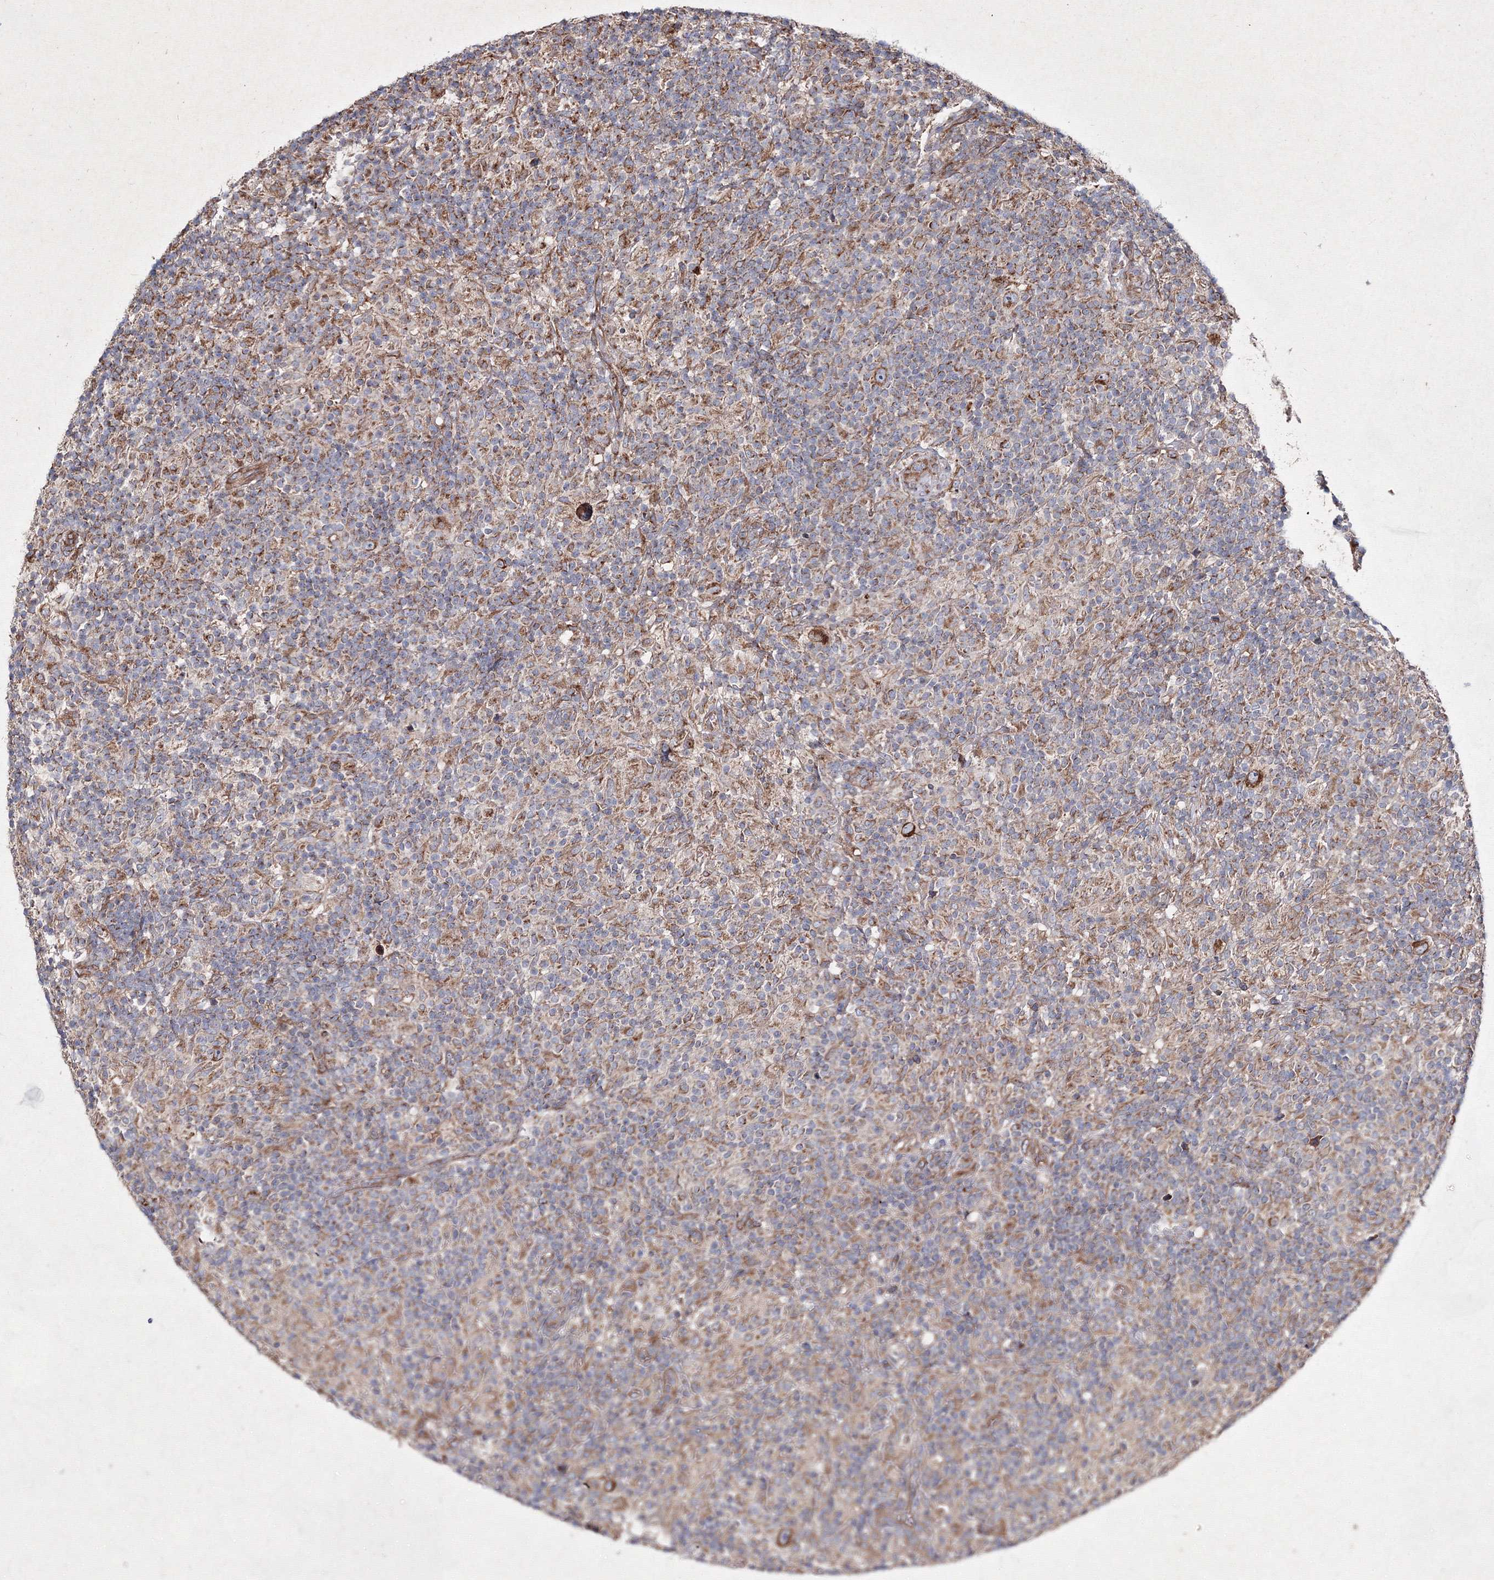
{"staining": {"intensity": "moderate", "quantity": ">75%", "location": "cytoplasmic/membranous"}, "tissue": "lymphoma", "cell_type": "Tumor cells", "image_type": "cancer", "snomed": [{"axis": "morphology", "description": "Hodgkin's disease, NOS"}, {"axis": "topography", "description": "Lymph node"}], "caption": "This micrograph shows immunohistochemistry (IHC) staining of human Hodgkin's disease, with medium moderate cytoplasmic/membranous staining in about >75% of tumor cells.", "gene": "GFM1", "patient": {"sex": "male", "age": 70}}